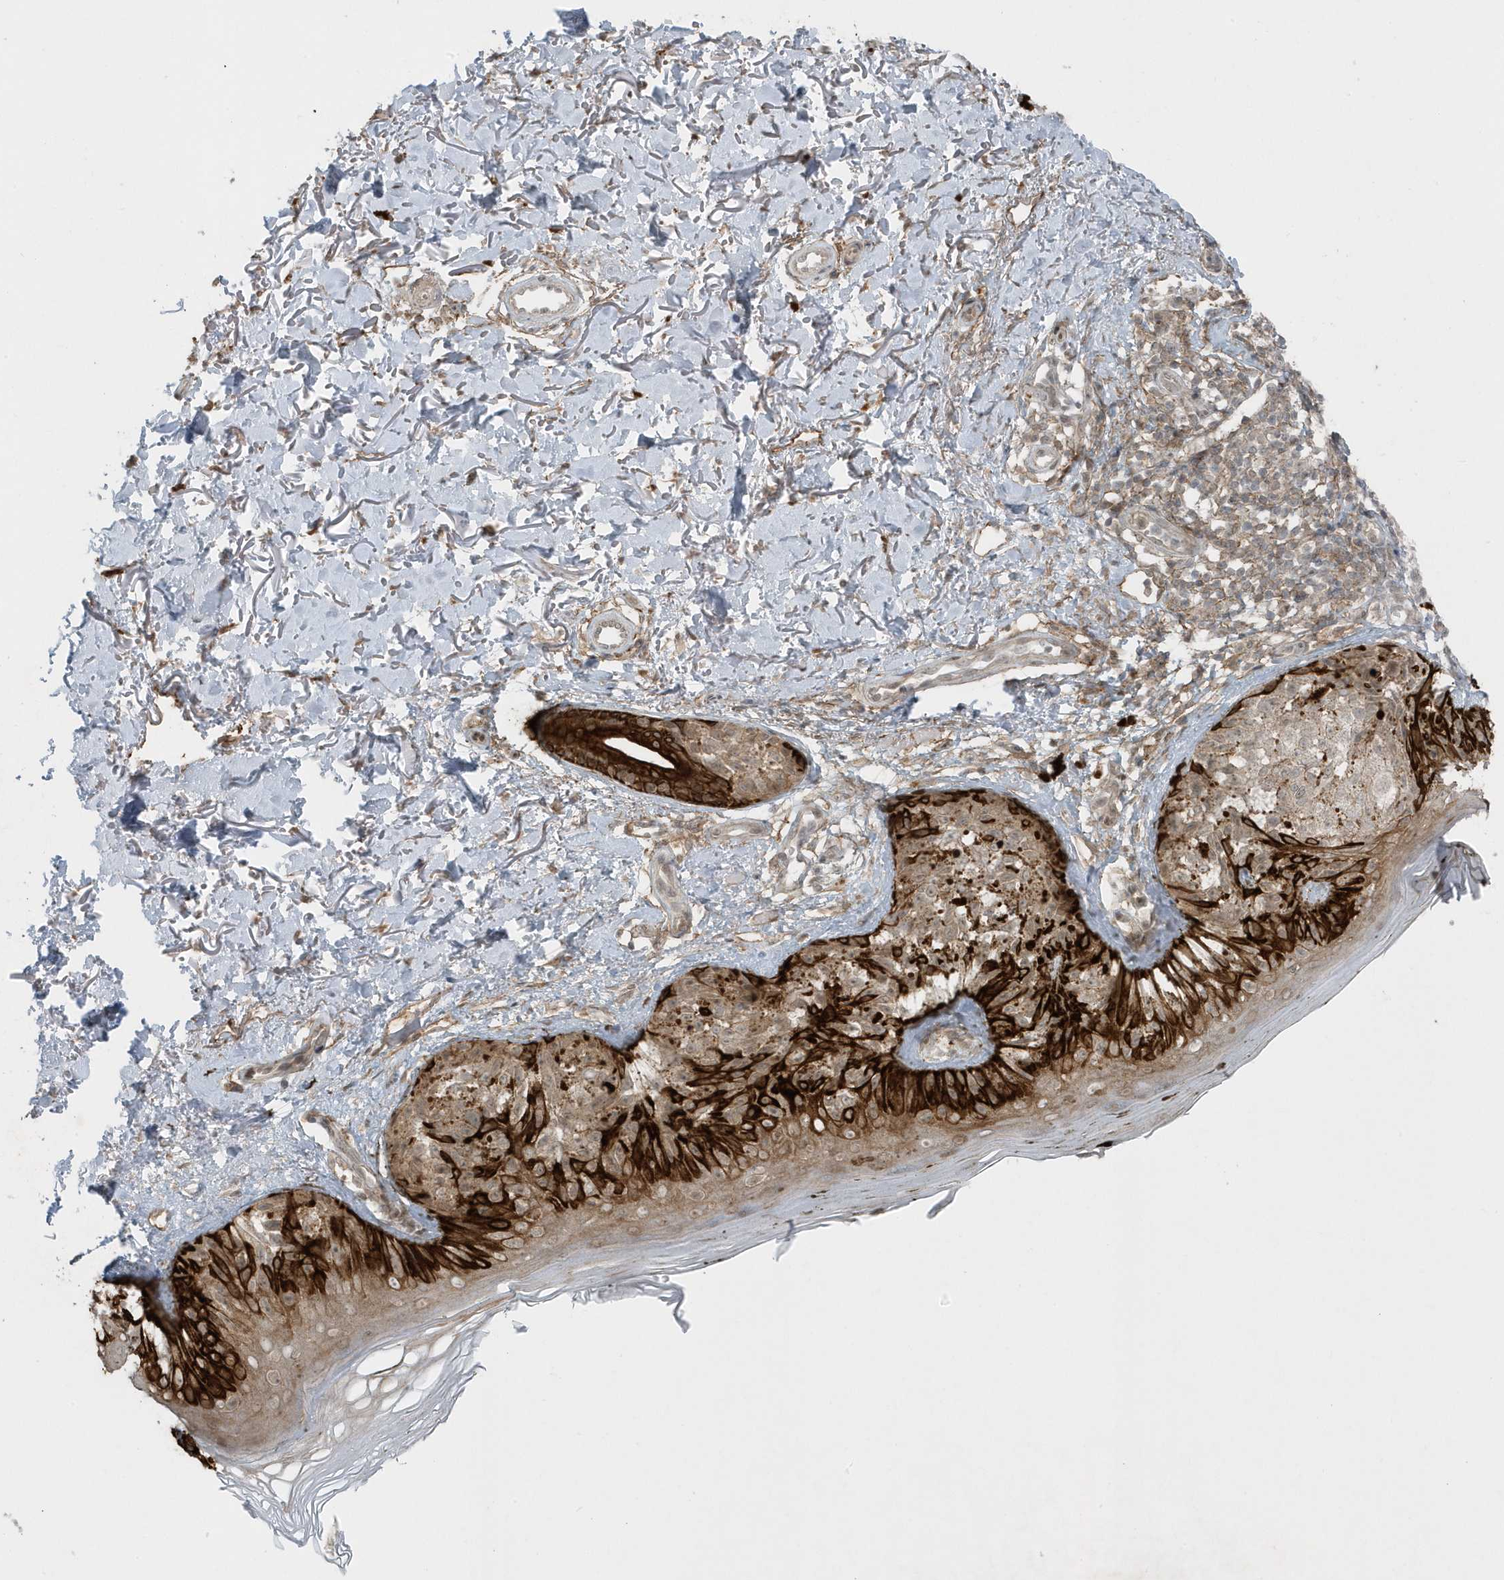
{"staining": {"intensity": "weak", "quantity": "25%-75%", "location": "cytoplasmic/membranous"}, "tissue": "melanoma", "cell_type": "Tumor cells", "image_type": "cancer", "snomed": [{"axis": "morphology", "description": "Malignant melanoma, NOS"}, {"axis": "topography", "description": "Skin"}], "caption": "Immunohistochemical staining of human malignant melanoma shows low levels of weak cytoplasmic/membranous positivity in approximately 25%-75% of tumor cells.", "gene": "PARD3B", "patient": {"sex": "female", "age": 50}}